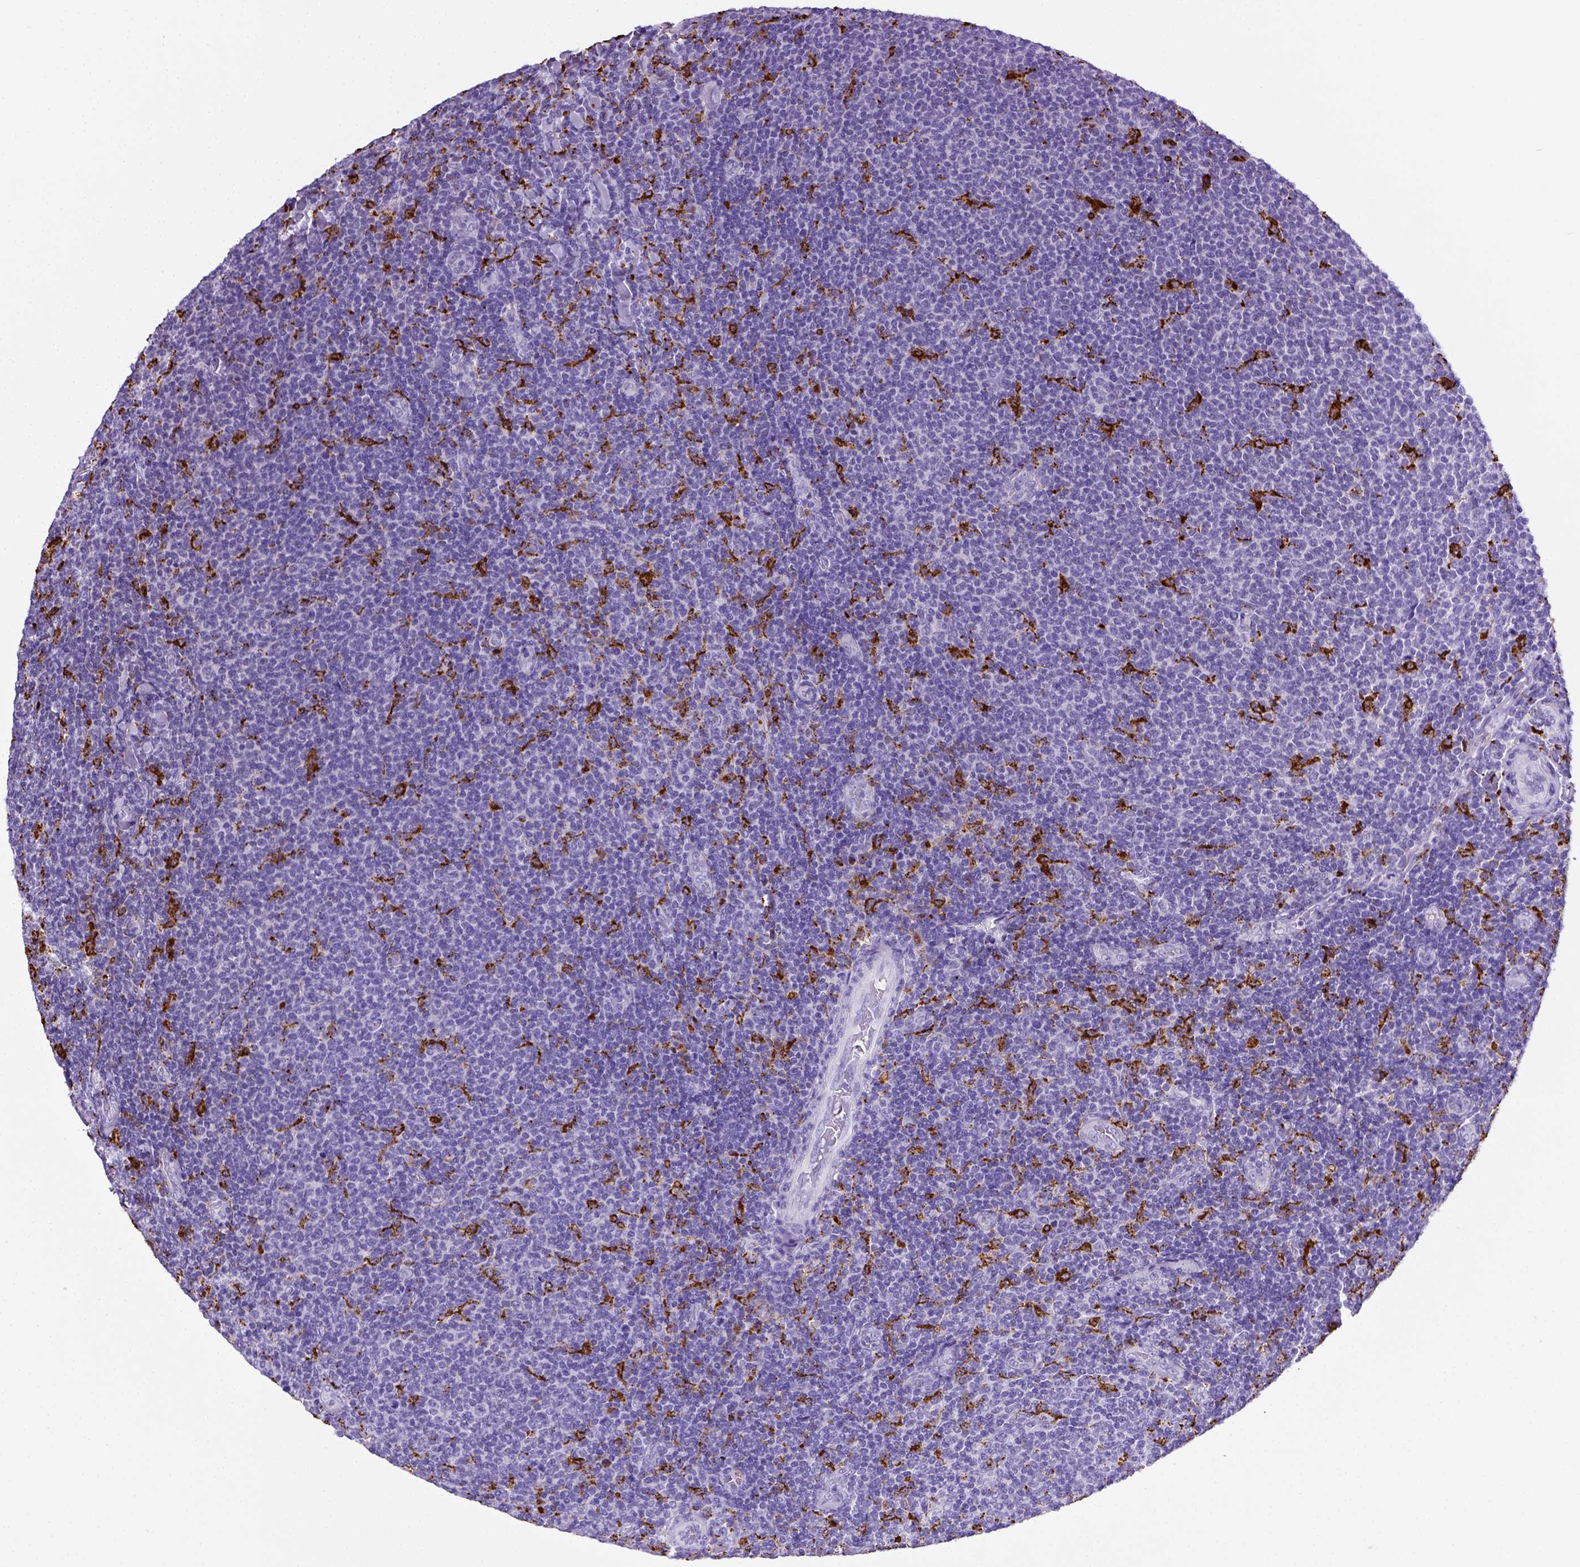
{"staining": {"intensity": "negative", "quantity": "none", "location": "none"}, "tissue": "lymphoma", "cell_type": "Tumor cells", "image_type": "cancer", "snomed": [{"axis": "morphology", "description": "Malignant lymphoma, non-Hodgkin's type, Low grade"}, {"axis": "topography", "description": "Lymph node"}], "caption": "This histopathology image is of malignant lymphoma, non-Hodgkin's type (low-grade) stained with immunohistochemistry to label a protein in brown with the nuclei are counter-stained blue. There is no positivity in tumor cells. (Brightfield microscopy of DAB (3,3'-diaminobenzidine) IHC at high magnification).", "gene": "CD68", "patient": {"sex": "male", "age": 52}}